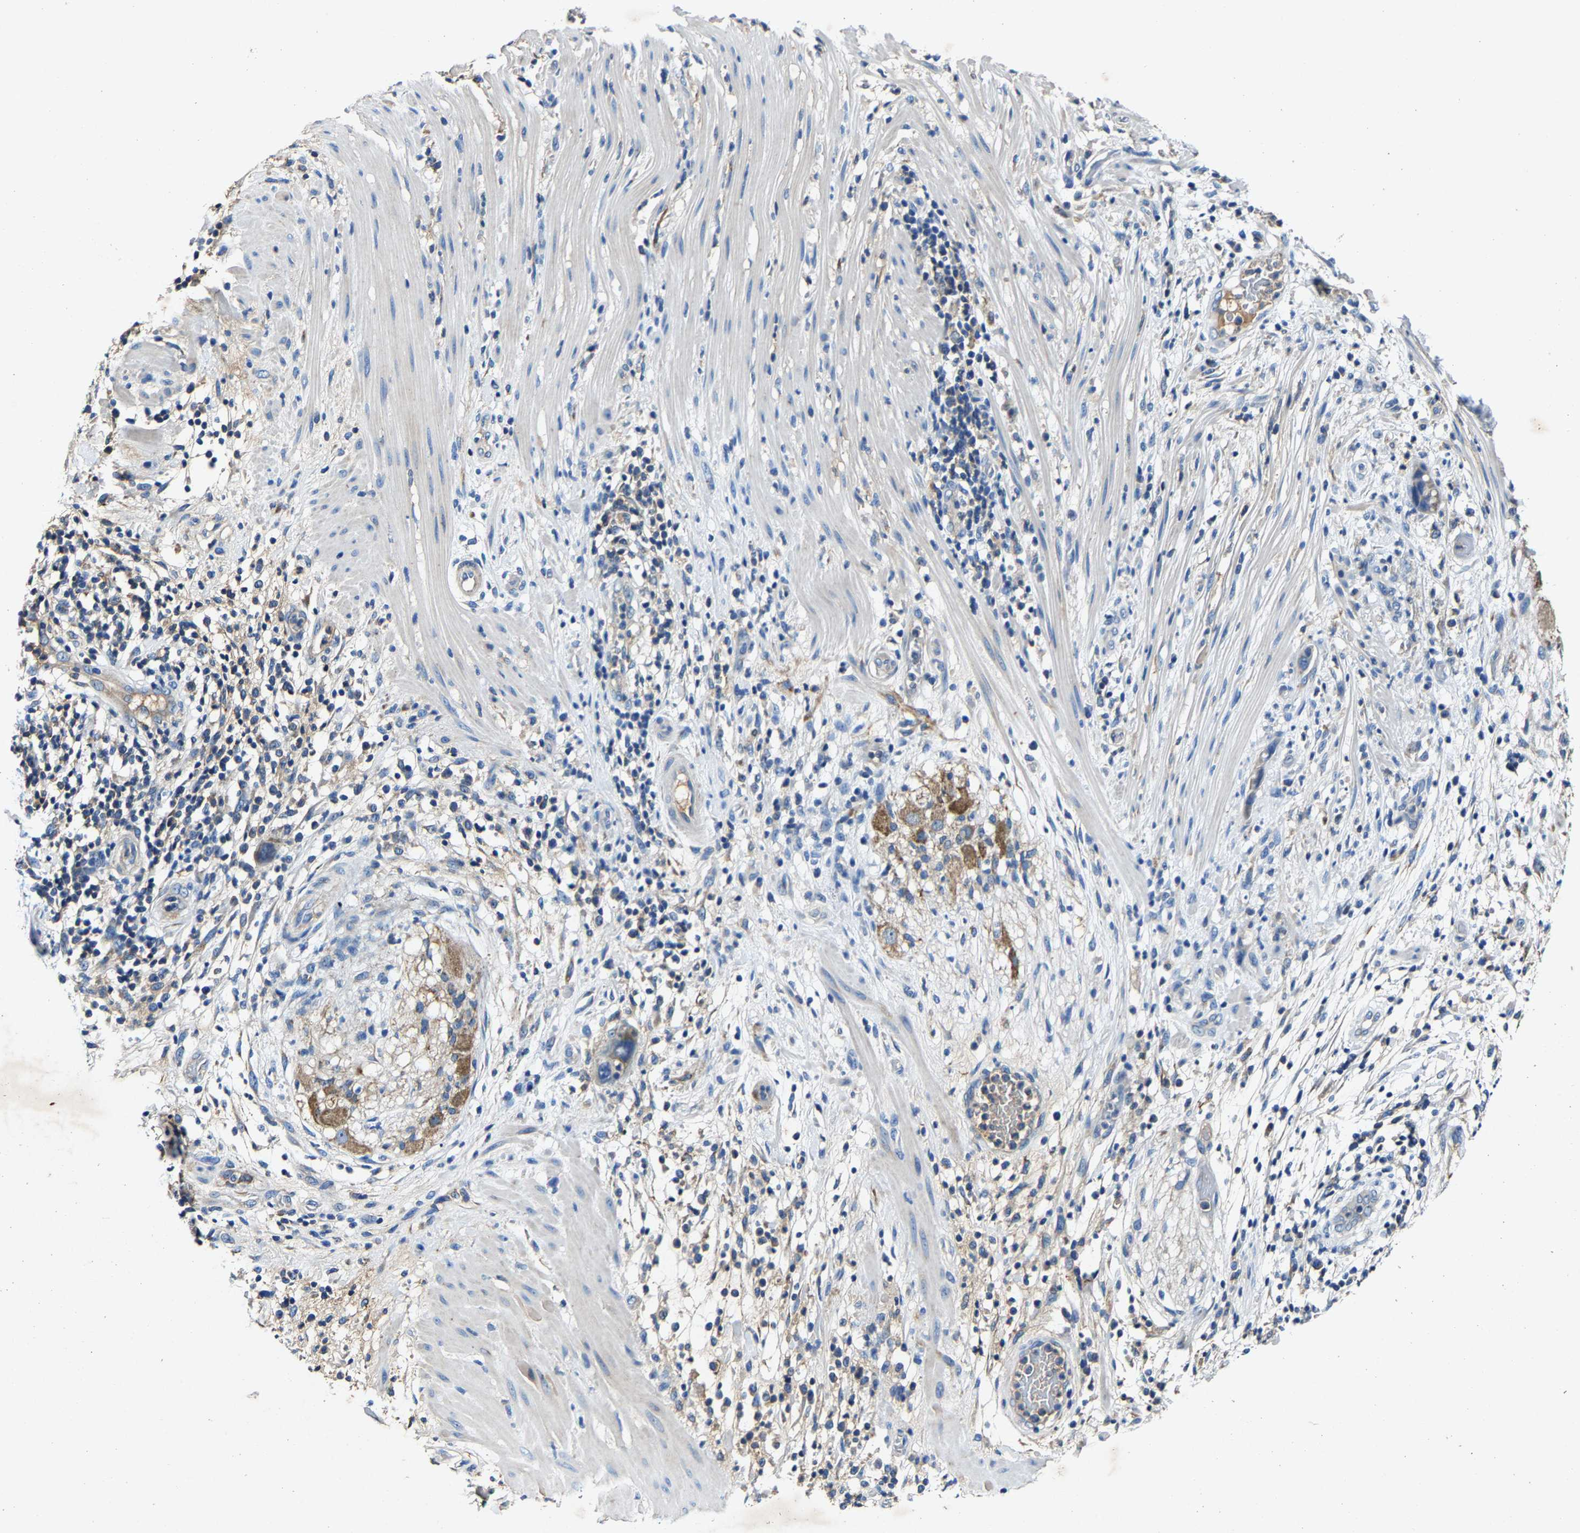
{"staining": {"intensity": "negative", "quantity": "none", "location": "none"}, "tissue": "pancreatic cancer", "cell_type": "Tumor cells", "image_type": "cancer", "snomed": [{"axis": "morphology", "description": "Adenocarcinoma, NOS"}, {"axis": "topography", "description": "Pancreas"}], "caption": "The micrograph reveals no staining of tumor cells in pancreatic adenocarcinoma. (Stains: DAB (3,3'-diaminobenzidine) immunohistochemistry (IHC) with hematoxylin counter stain, Microscopy: brightfield microscopy at high magnification).", "gene": "SLC25A25", "patient": {"sex": "female", "age": 71}}